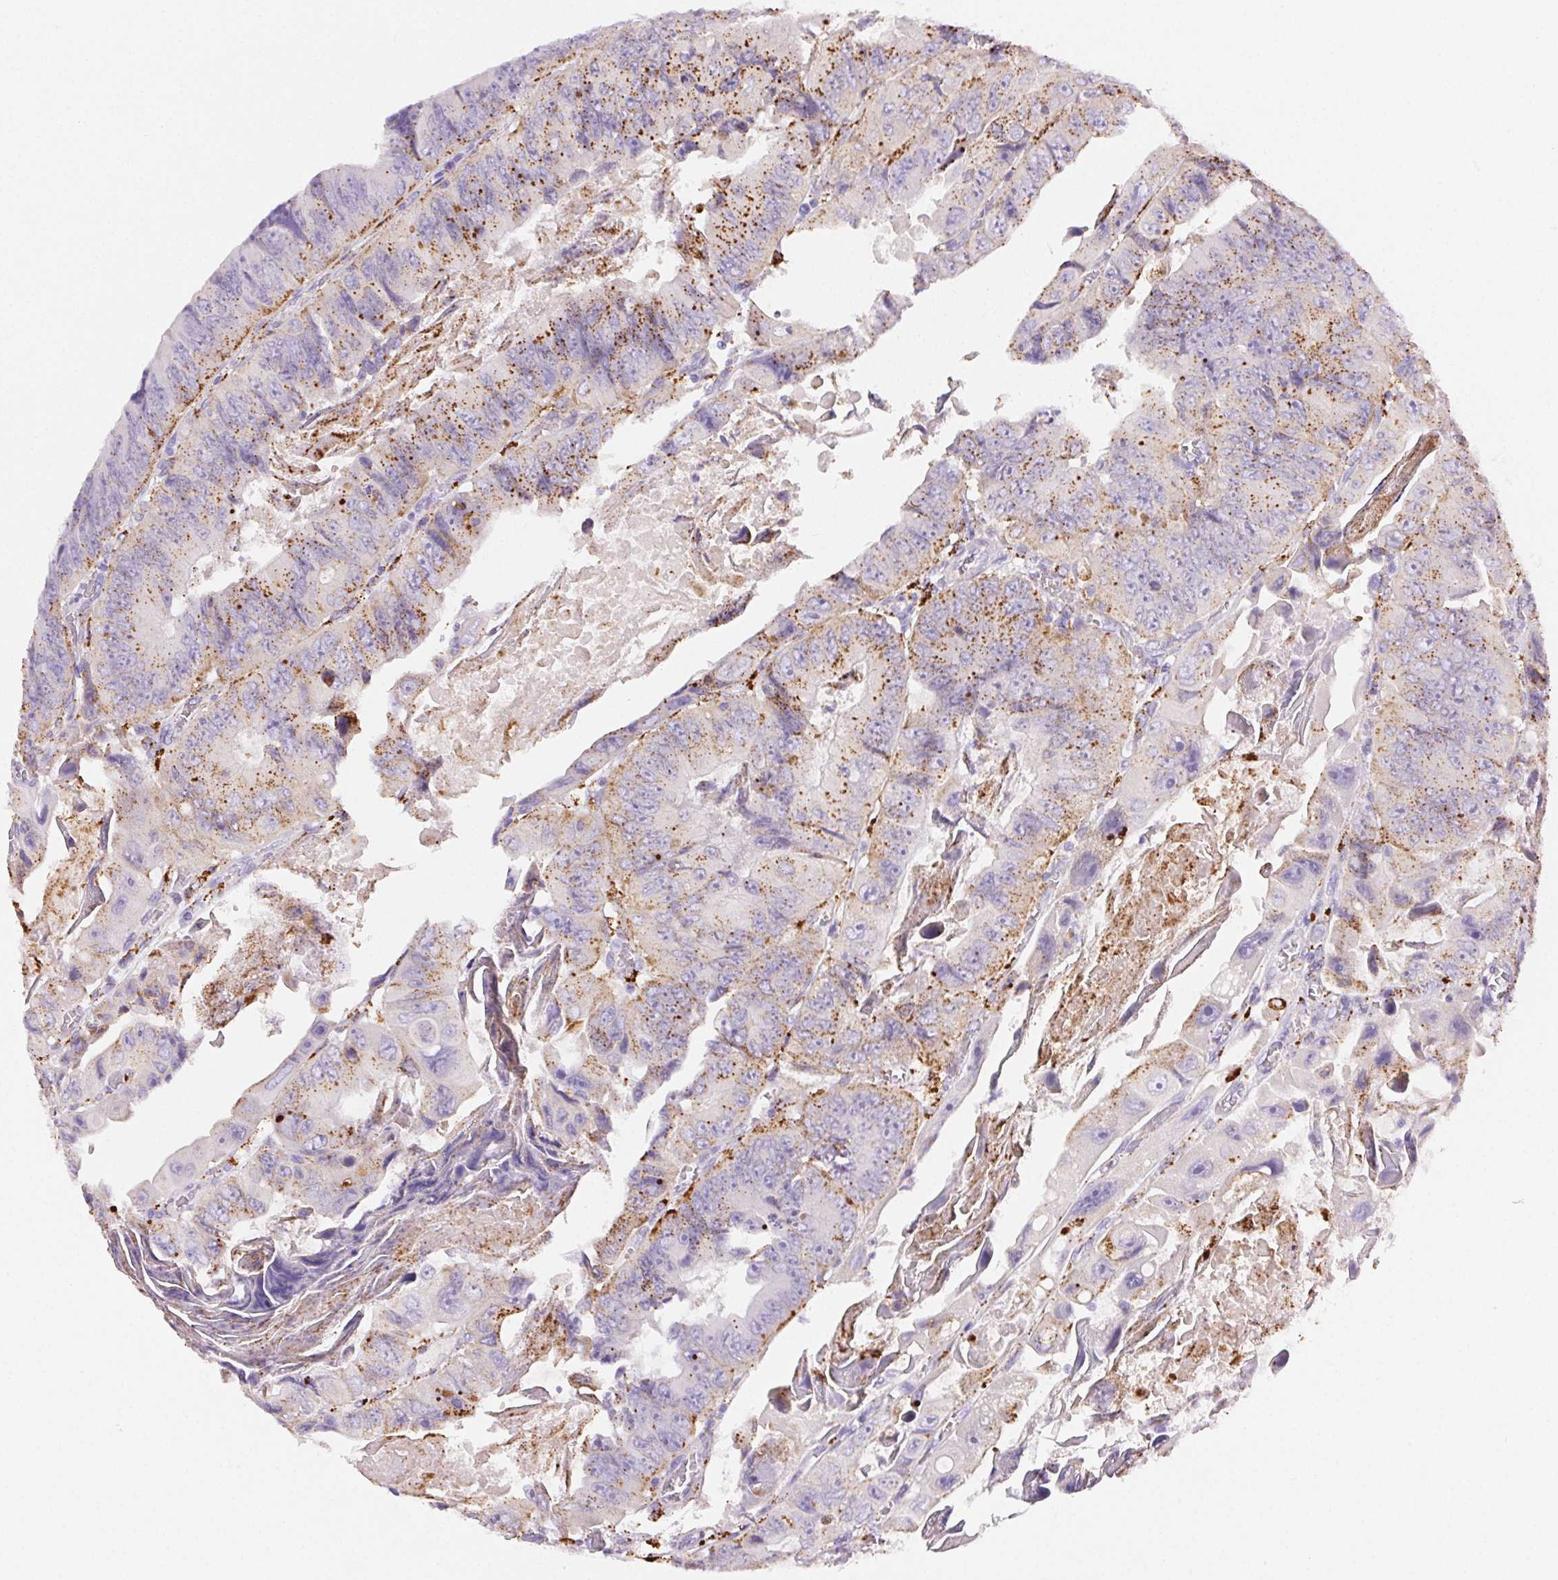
{"staining": {"intensity": "moderate", "quantity": "25%-75%", "location": "cytoplasmic/membranous"}, "tissue": "colorectal cancer", "cell_type": "Tumor cells", "image_type": "cancer", "snomed": [{"axis": "morphology", "description": "Adenocarcinoma, NOS"}, {"axis": "topography", "description": "Colon"}], "caption": "A brown stain shows moderate cytoplasmic/membranous positivity of a protein in human colorectal cancer (adenocarcinoma) tumor cells.", "gene": "SCPEP1", "patient": {"sex": "female", "age": 84}}